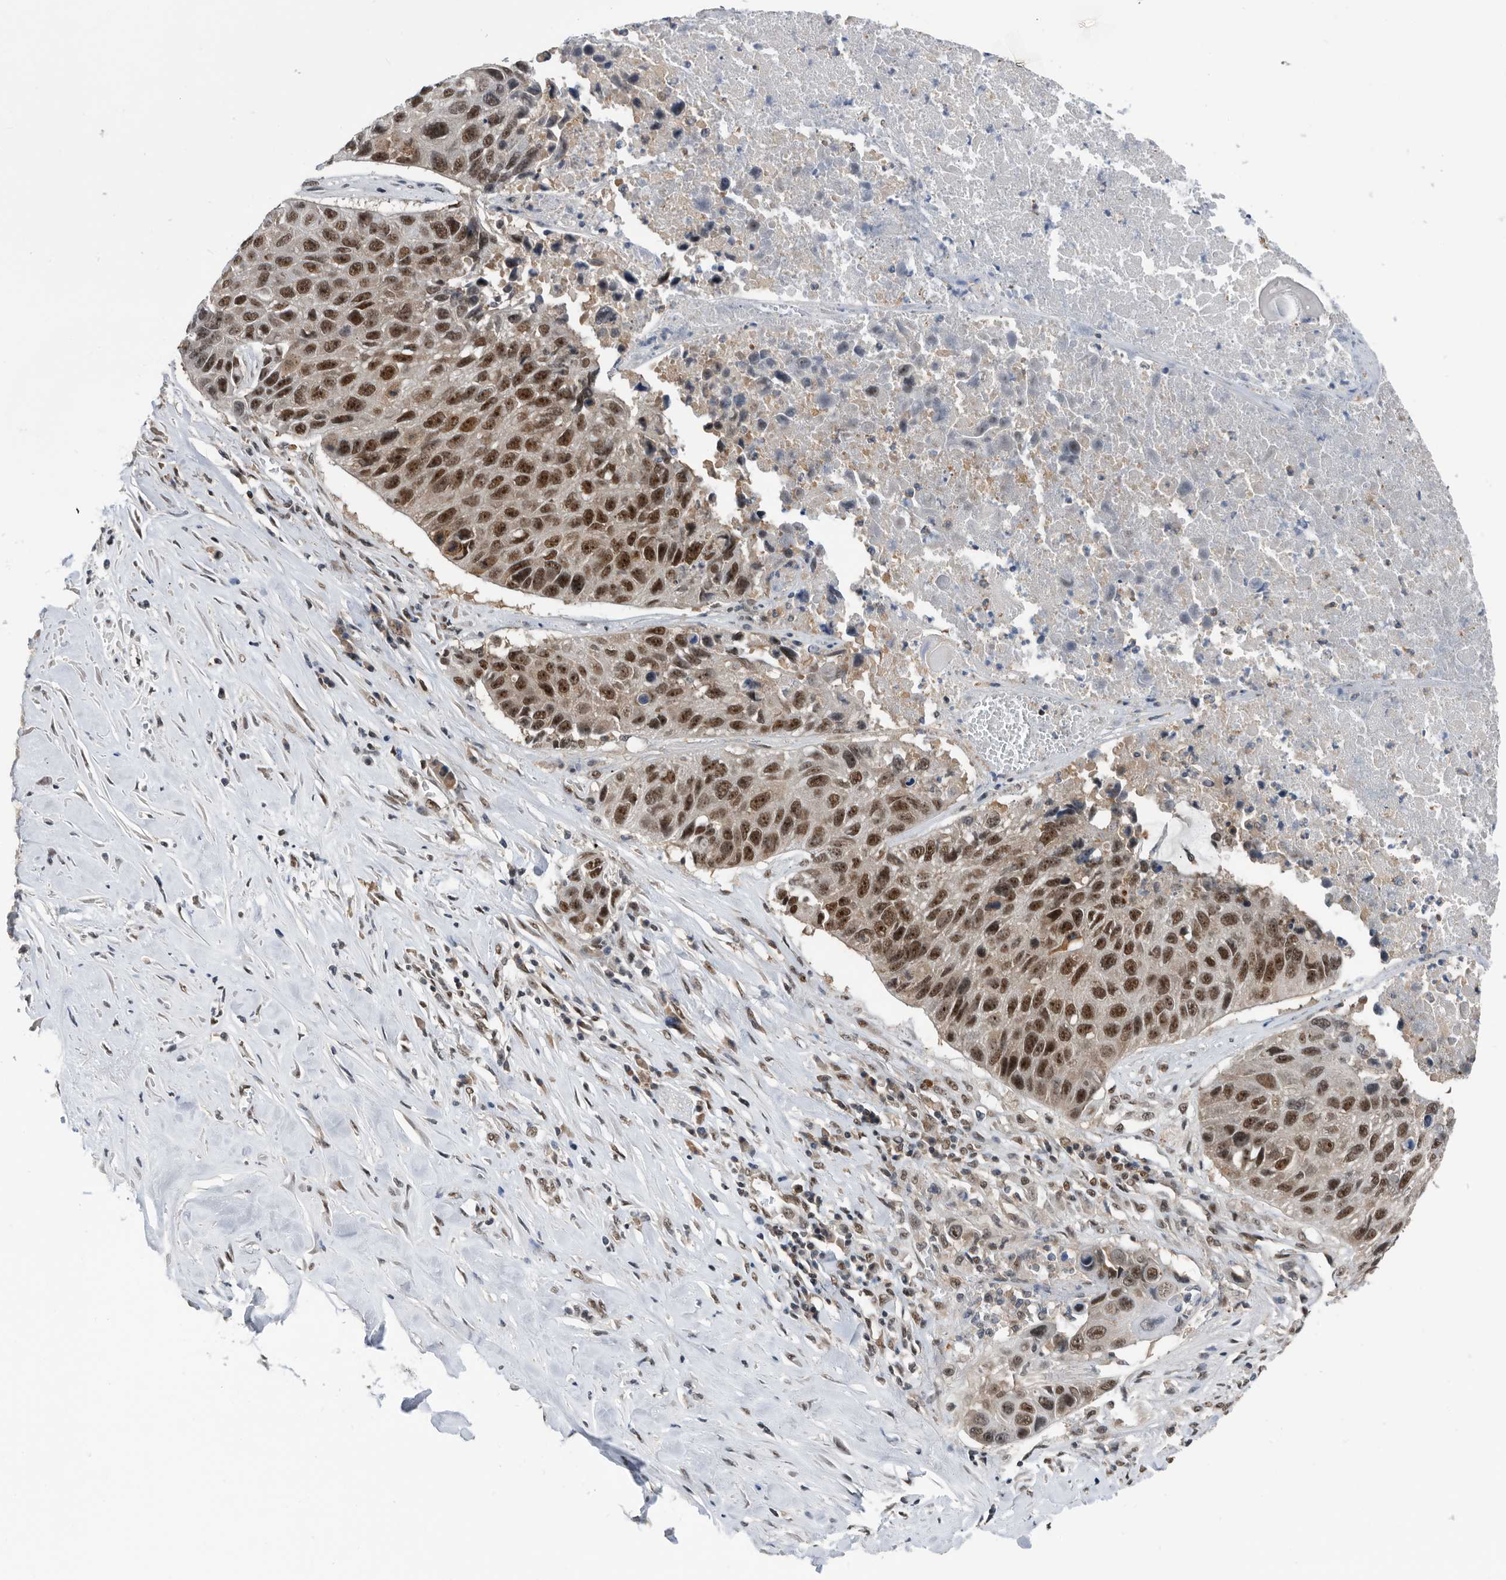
{"staining": {"intensity": "moderate", "quantity": ">75%", "location": "nuclear"}, "tissue": "lung cancer", "cell_type": "Tumor cells", "image_type": "cancer", "snomed": [{"axis": "morphology", "description": "Squamous cell carcinoma, NOS"}, {"axis": "topography", "description": "Lung"}], "caption": "IHC of human squamous cell carcinoma (lung) shows medium levels of moderate nuclear staining in approximately >75% of tumor cells.", "gene": "ZNF260", "patient": {"sex": "male", "age": 61}}